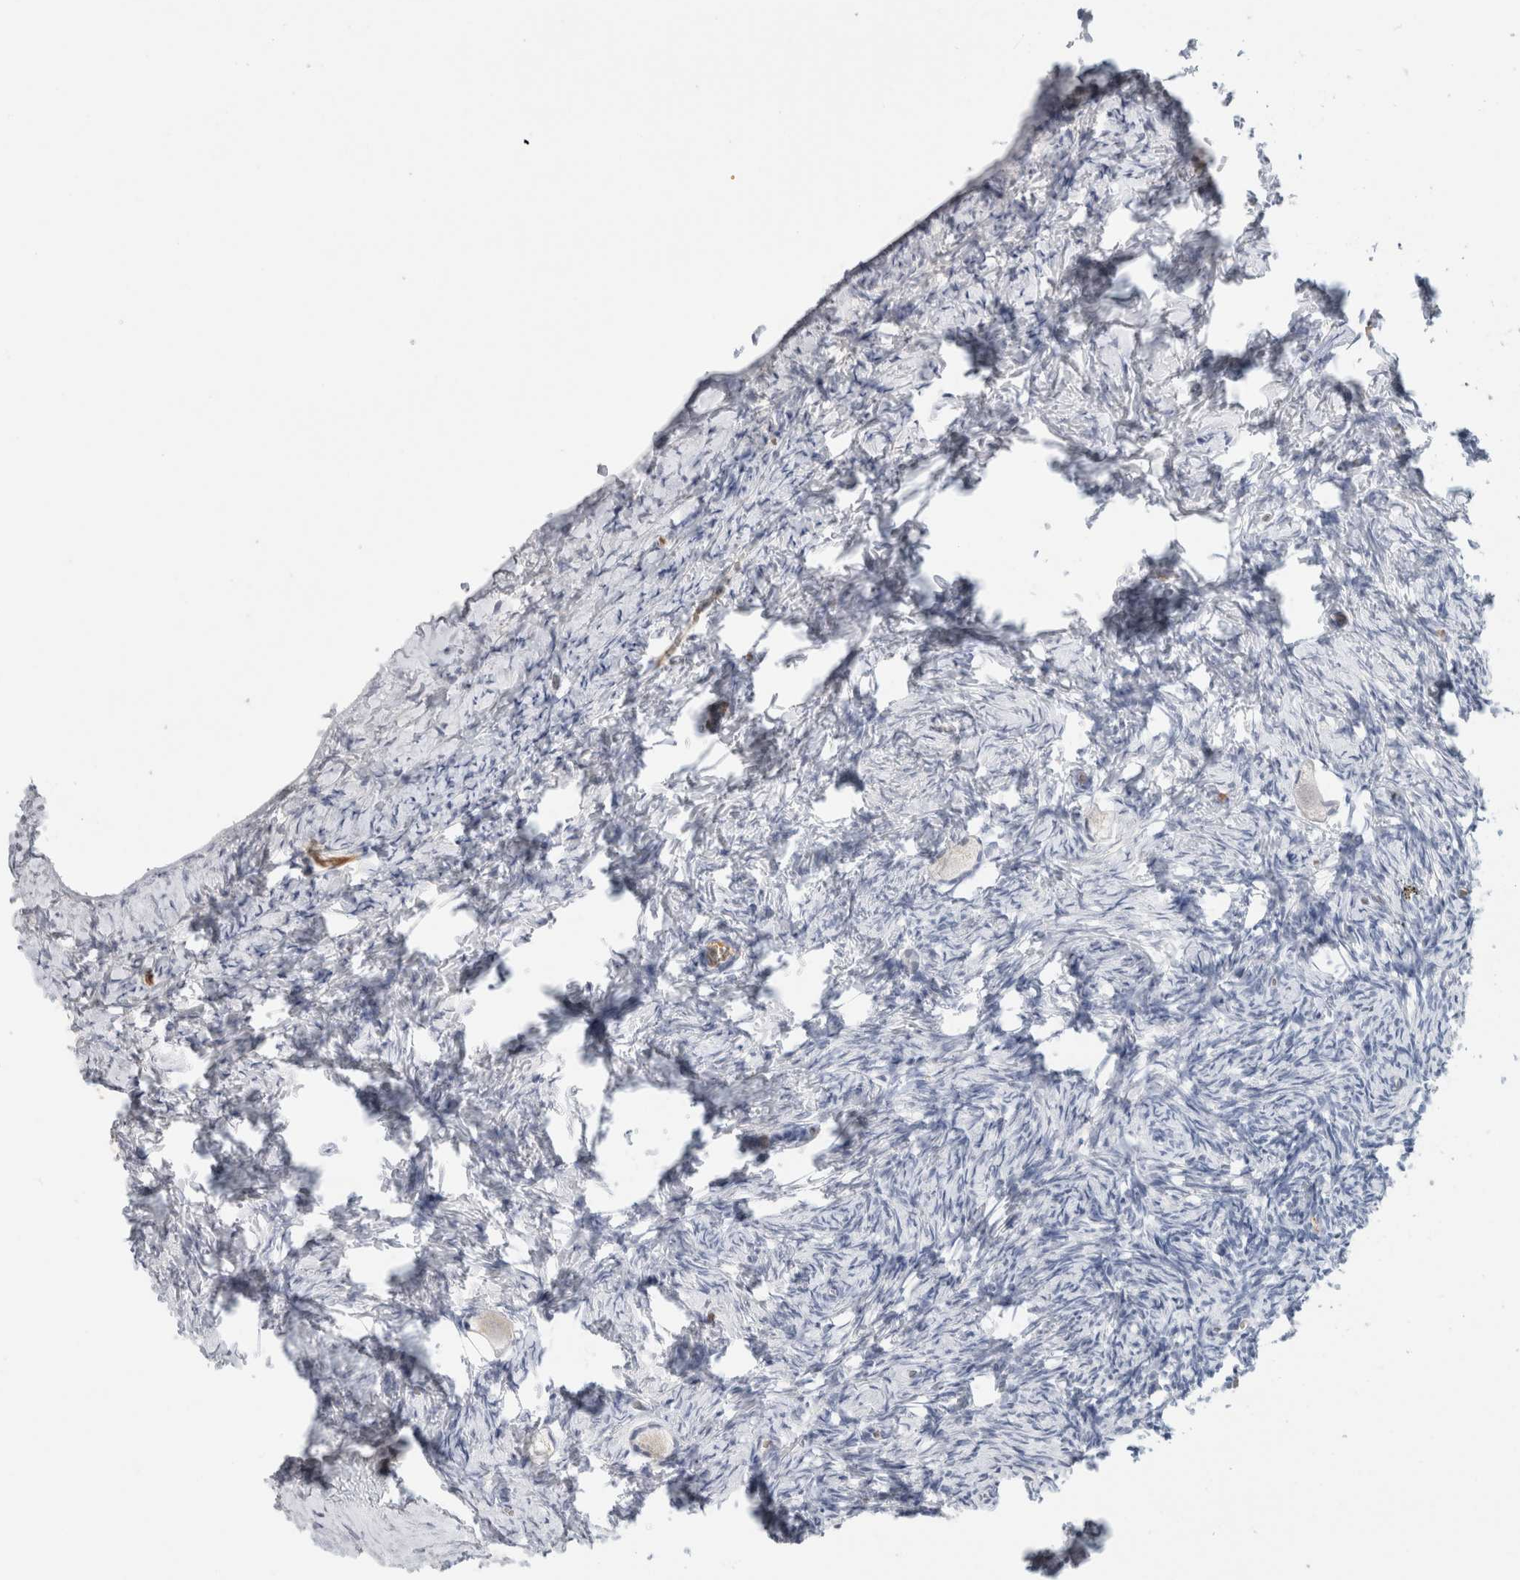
{"staining": {"intensity": "negative", "quantity": "none", "location": "none"}, "tissue": "ovary", "cell_type": "Follicle cells", "image_type": "normal", "snomed": [{"axis": "morphology", "description": "Normal tissue, NOS"}, {"axis": "topography", "description": "Ovary"}], "caption": "This is an IHC image of unremarkable ovary. There is no staining in follicle cells.", "gene": "SCGB1A1", "patient": {"sex": "female", "age": 27}}